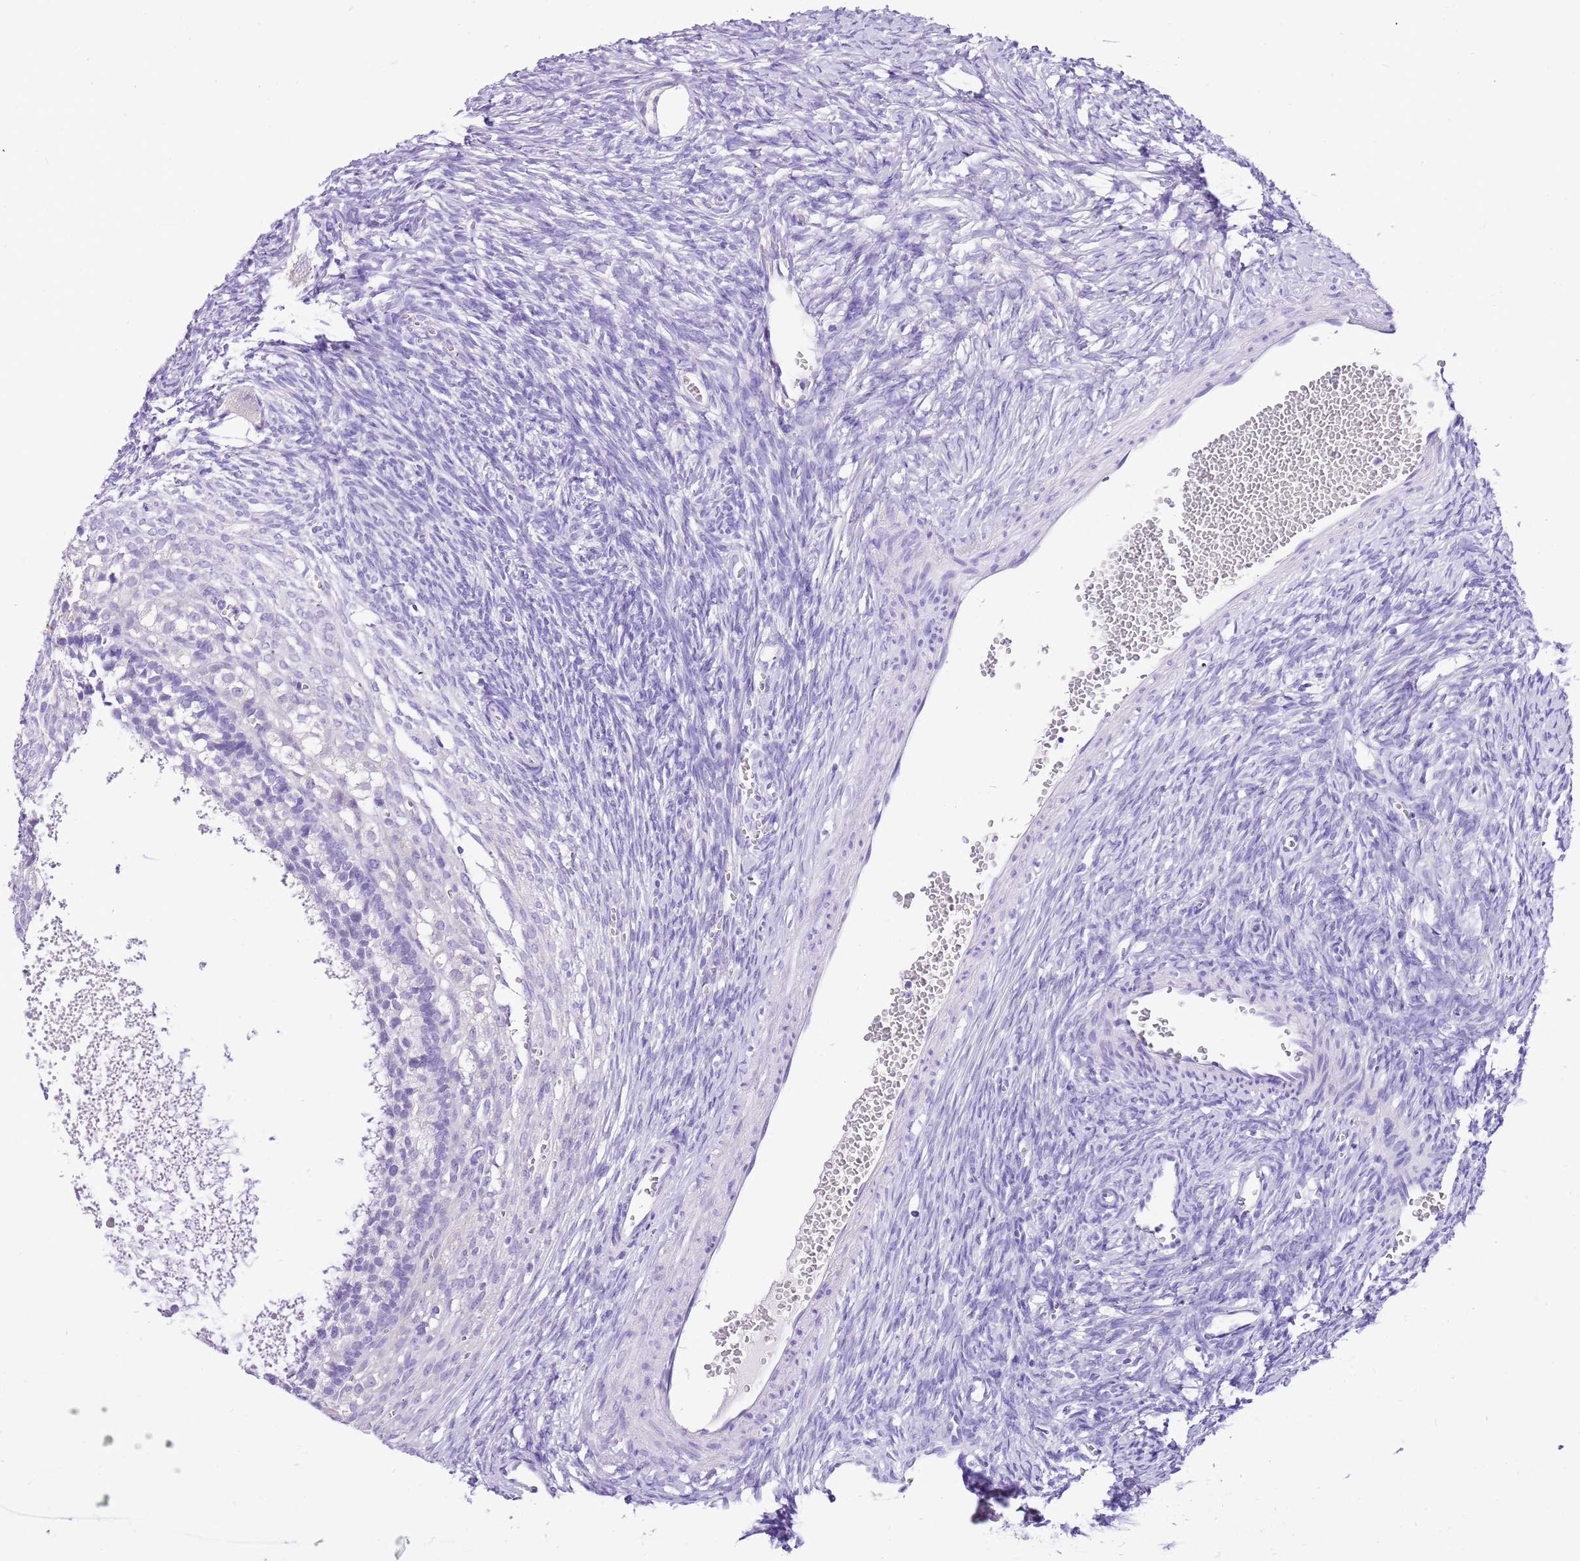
{"staining": {"intensity": "negative", "quantity": "none", "location": "none"}, "tissue": "ovary", "cell_type": "Ovarian stroma cells", "image_type": "normal", "snomed": [{"axis": "morphology", "description": "Normal tissue, NOS"}, {"axis": "morphology", "description": "Developmental malformation"}, {"axis": "topography", "description": "Ovary"}], "caption": "There is no significant positivity in ovarian stroma cells of ovary. (DAB IHC, high magnification).", "gene": "R3HDM4", "patient": {"sex": "female", "age": 39}}